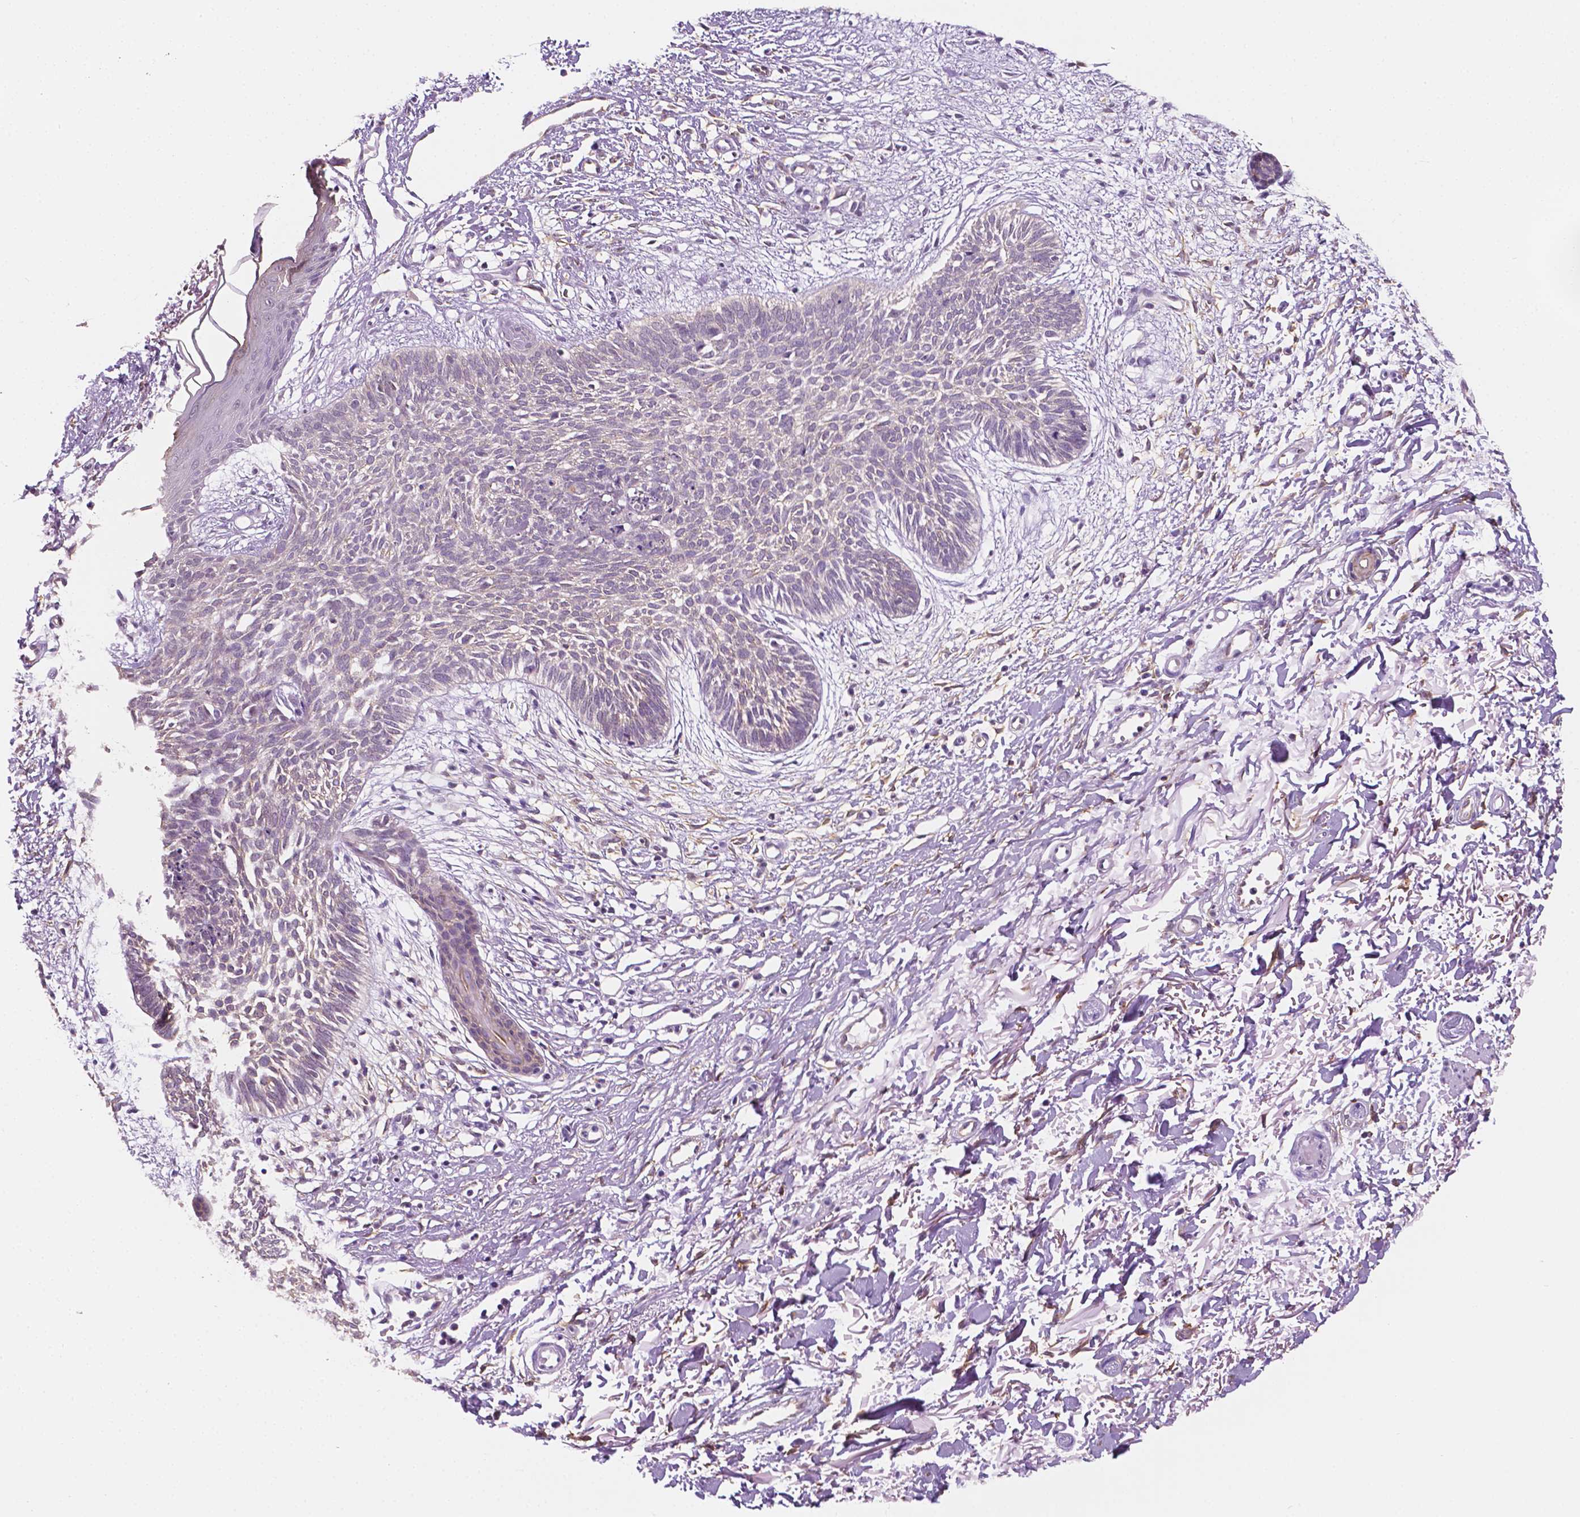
{"staining": {"intensity": "negative", "quantity": "none", "location": "none"}, "tissue": "skin cancer", "cell_type": "Tumor cells", "image_type": "cancer", "snomed": [{"axis": "morphology", "description": "Basal cell carcinoma"}, {"axis": "topography", "description": "Skin"}], "caption": "This is an immunohistochemistry micrograph of human basal cell carcinoma (skin). There is no staining in tumor cells.", "gene": "PPL", "patient": {"sex": "female", "age": 84}}